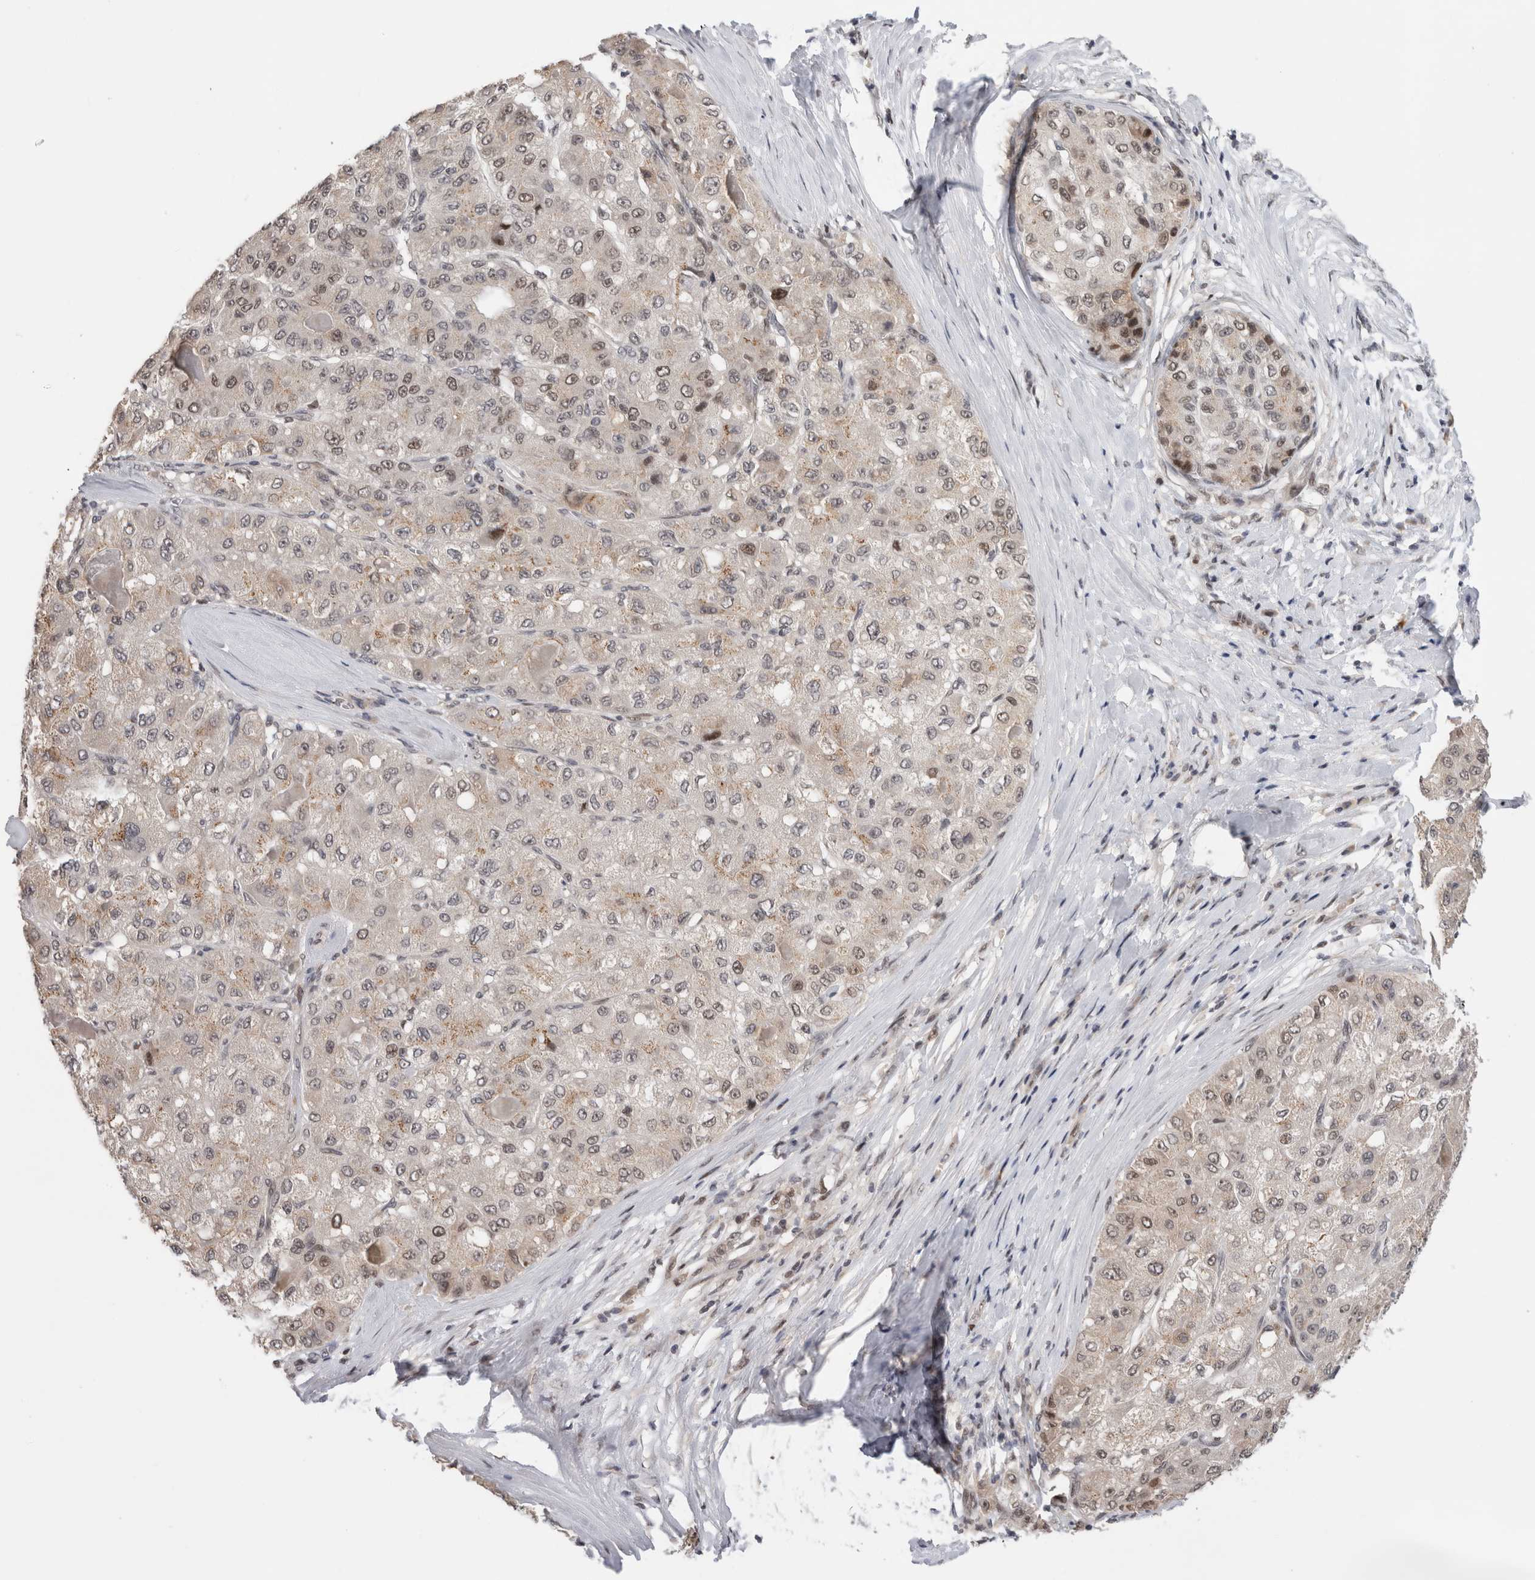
{"staining": {"intensity": "moderate", "quantity": "<25%", "location": "nuclear"}, "tissue": "liver cancer", "cell_type": "Tumor cells", "image_type": "cancer", "snomed": [{"axis": "morphology", "description": "Carcinoma, Hepatocellular, NOS"}, {"axis": "topography", "description": "Liver"}], "caption": "Liver cancer stained with a protein marker demonstrates moderate staining in tumor cells.", "gene": "ZNF521", "patient": {"sex": "male", "age": 80}}